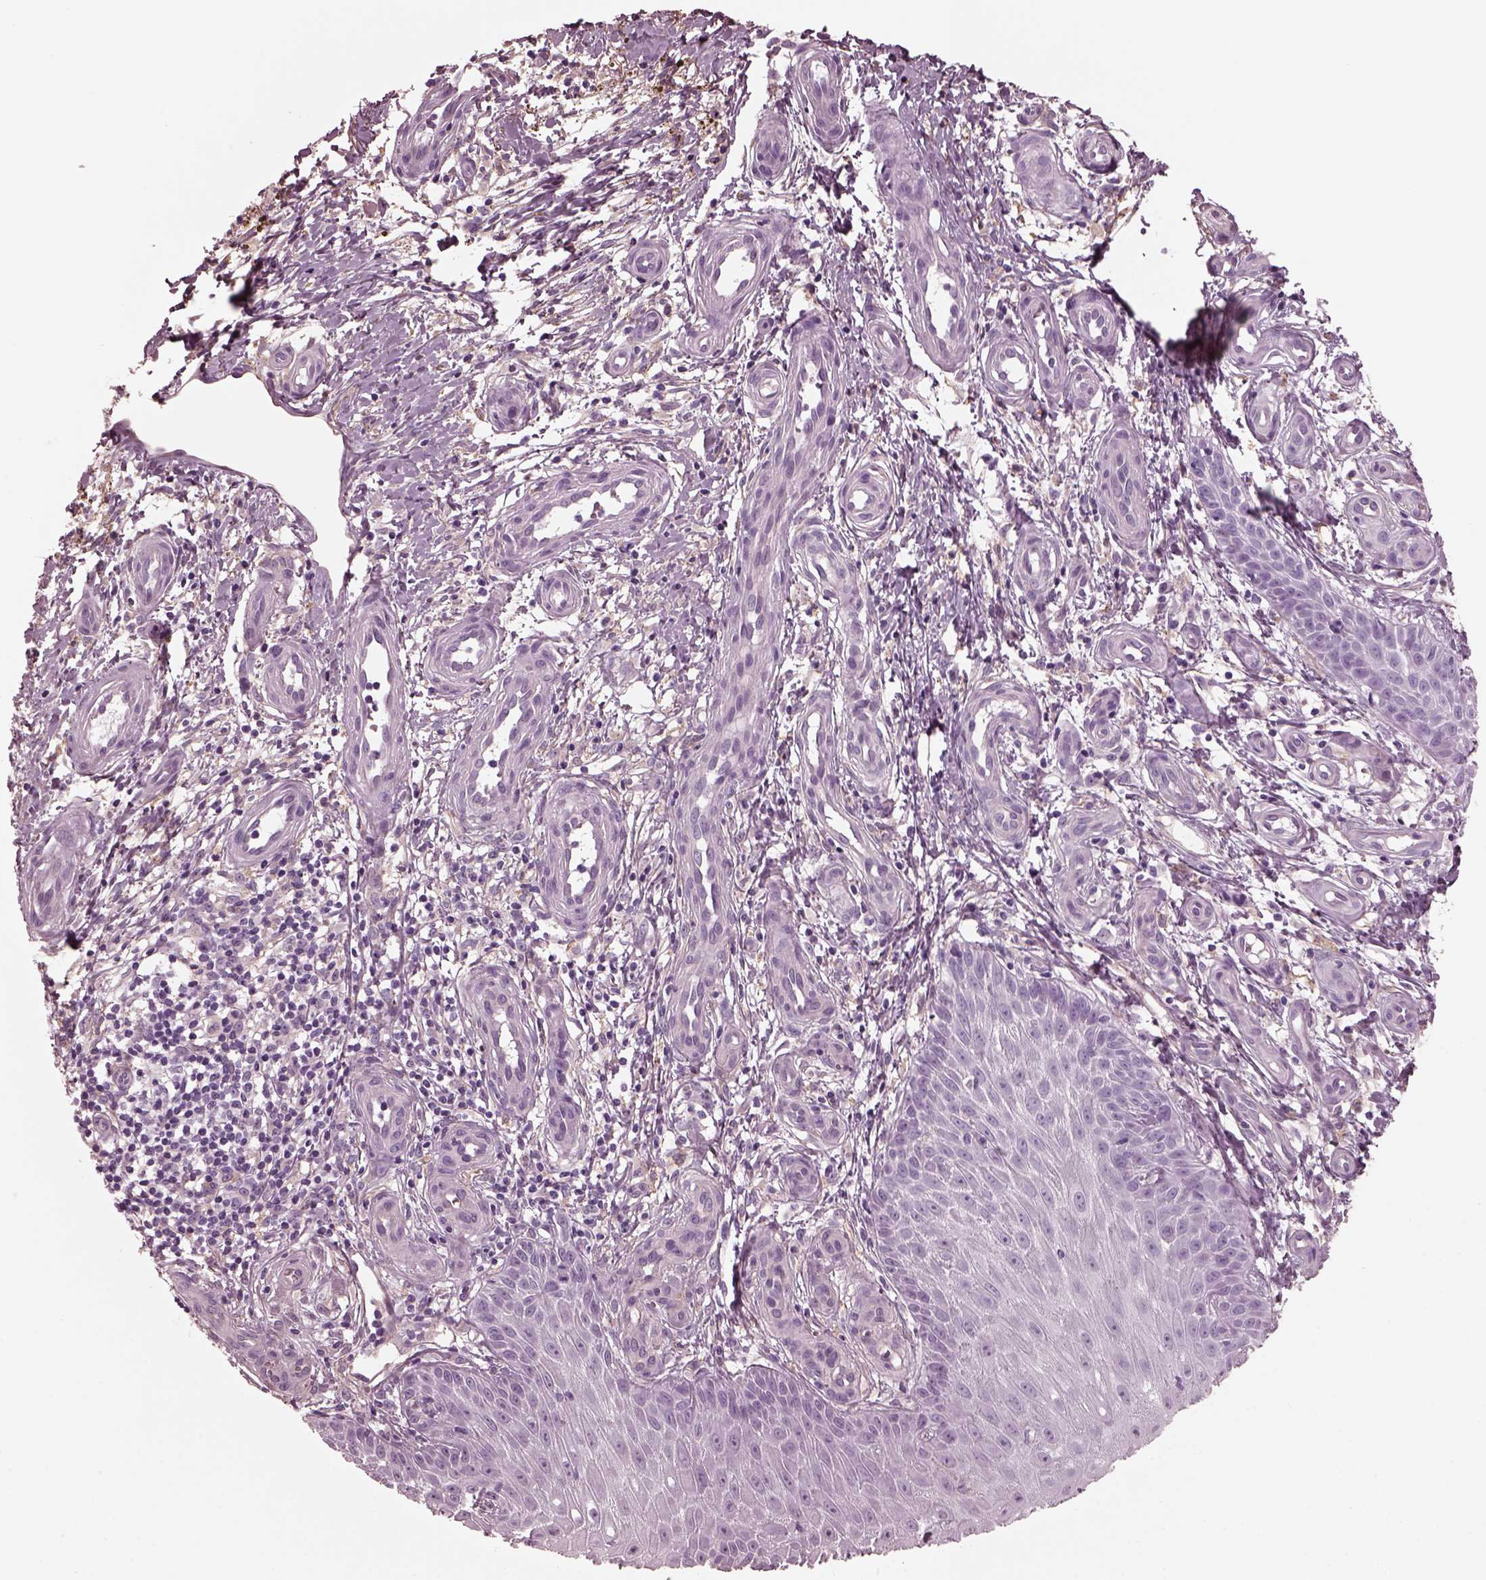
{"staining": {"intensity": "negative", "quantity": "none", "location": "none"}, "tissue": "melanoma", "cell_type": "Tumor cells", "image_type": "cancer", "snomed": [{"axis": "morphology", "description": "Malignant melanoma, NOS"}, {"axis": "topography", "description": "Skin"}], "caption": "The immunohistochemistry image has no significant expression in tumor cells of melanoma tissue.", "gene": "CGA", "patient": {"sex": "female", "age": 53}}